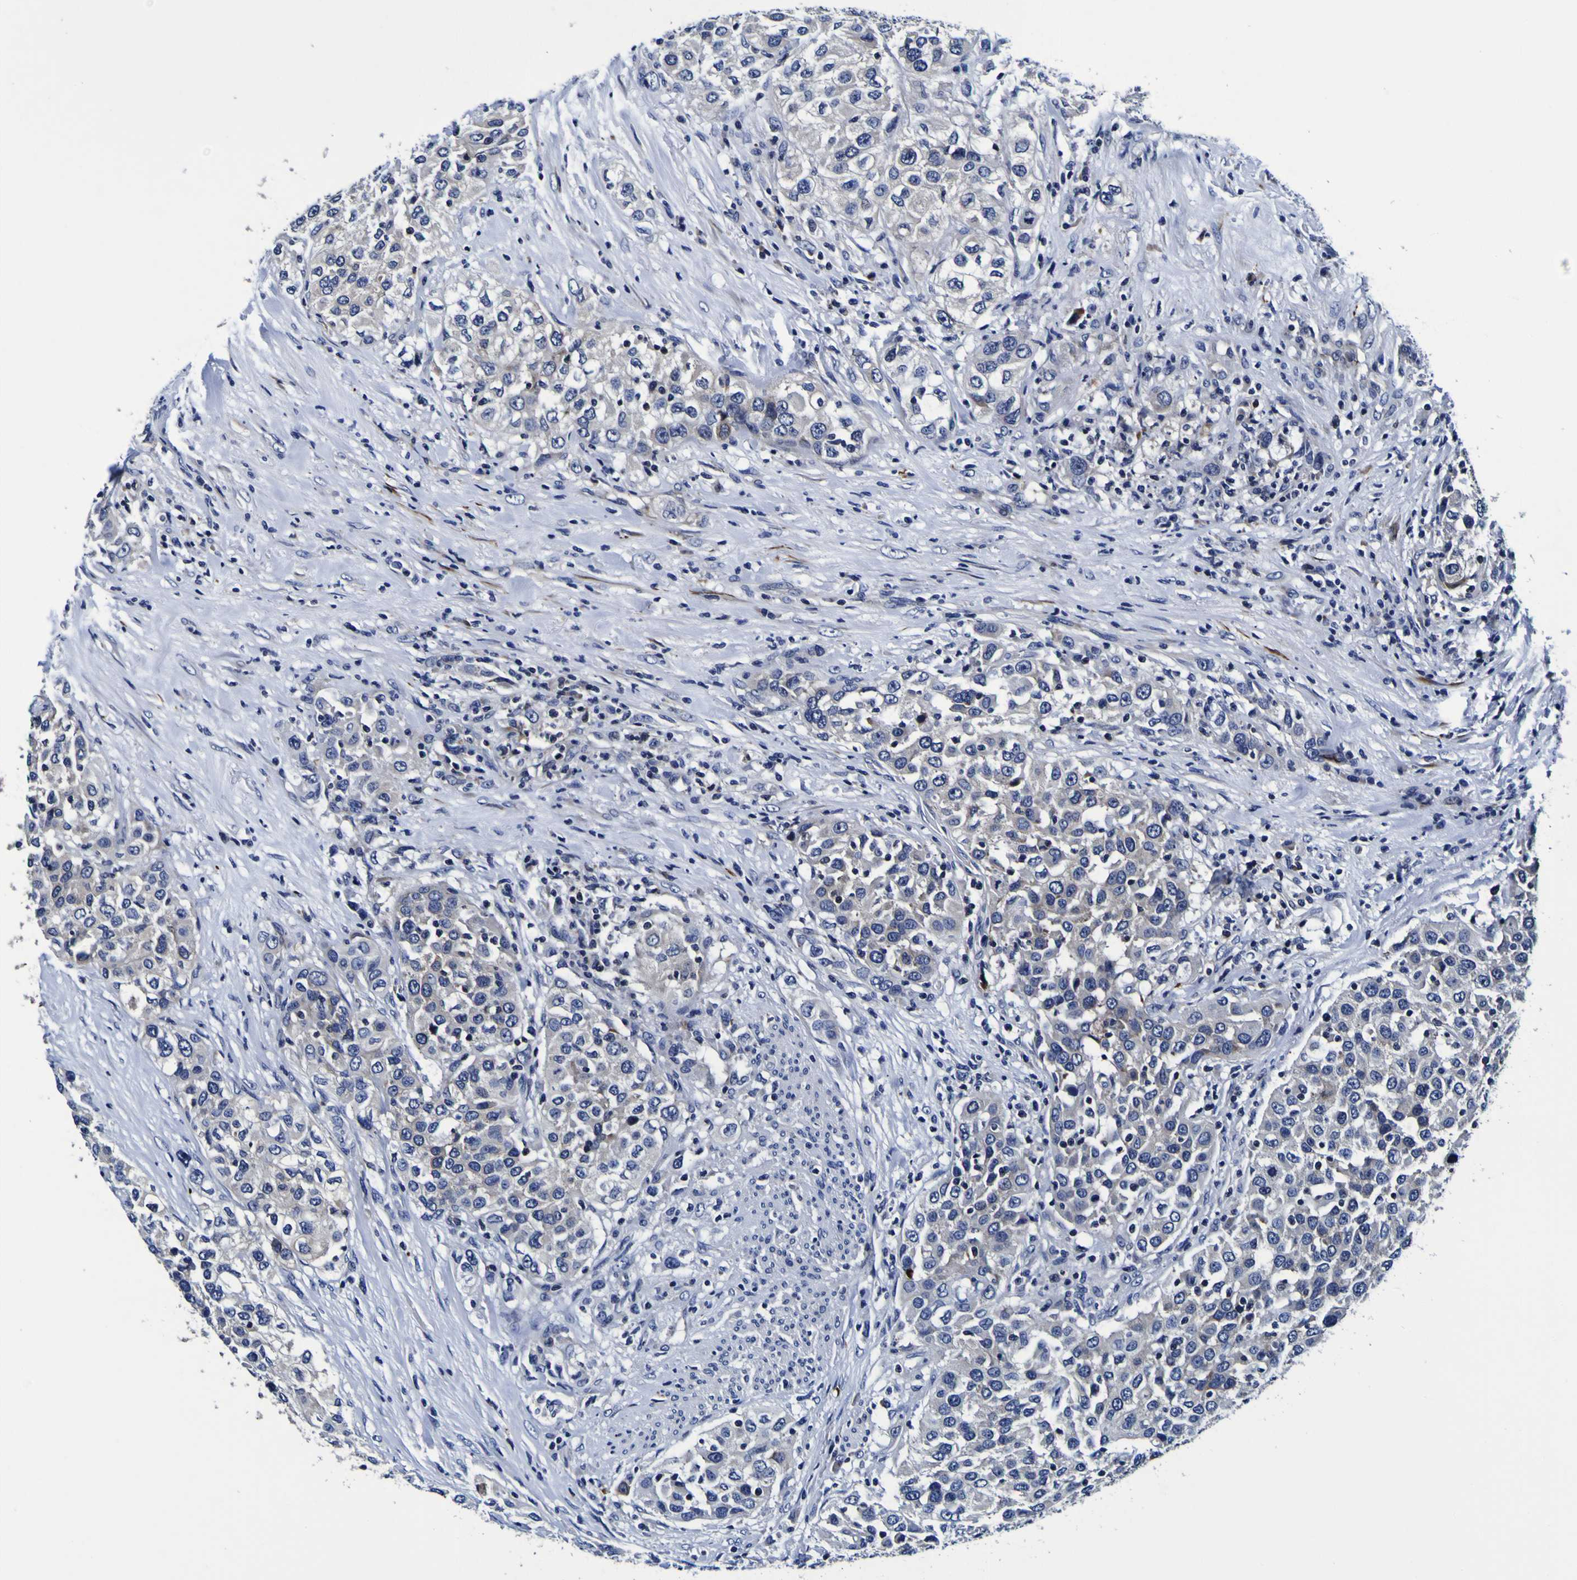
{"staining": {"intensity": "negative", "quantity": "none", "location": "none"}, "tissue": "urothelial cancer", "cell_type": "Tumor cells", "image_type": "cancer", "snomed": [{"axis": "morphology", "description": "Urothelial carcinoma, High grade"}, {"axis": "topography", "description": "Urinary bladder"}], "caption": "DAB (3,3'-diaminobenzidine) immunohistochemical staining of high-grade urothelial carcinoma reveals no significant expression in tumor cells. (DAB IHC with hematoxylin counter stain).", "gene": "SORCS1", "patient": {"sex": "female", "age": 80}}